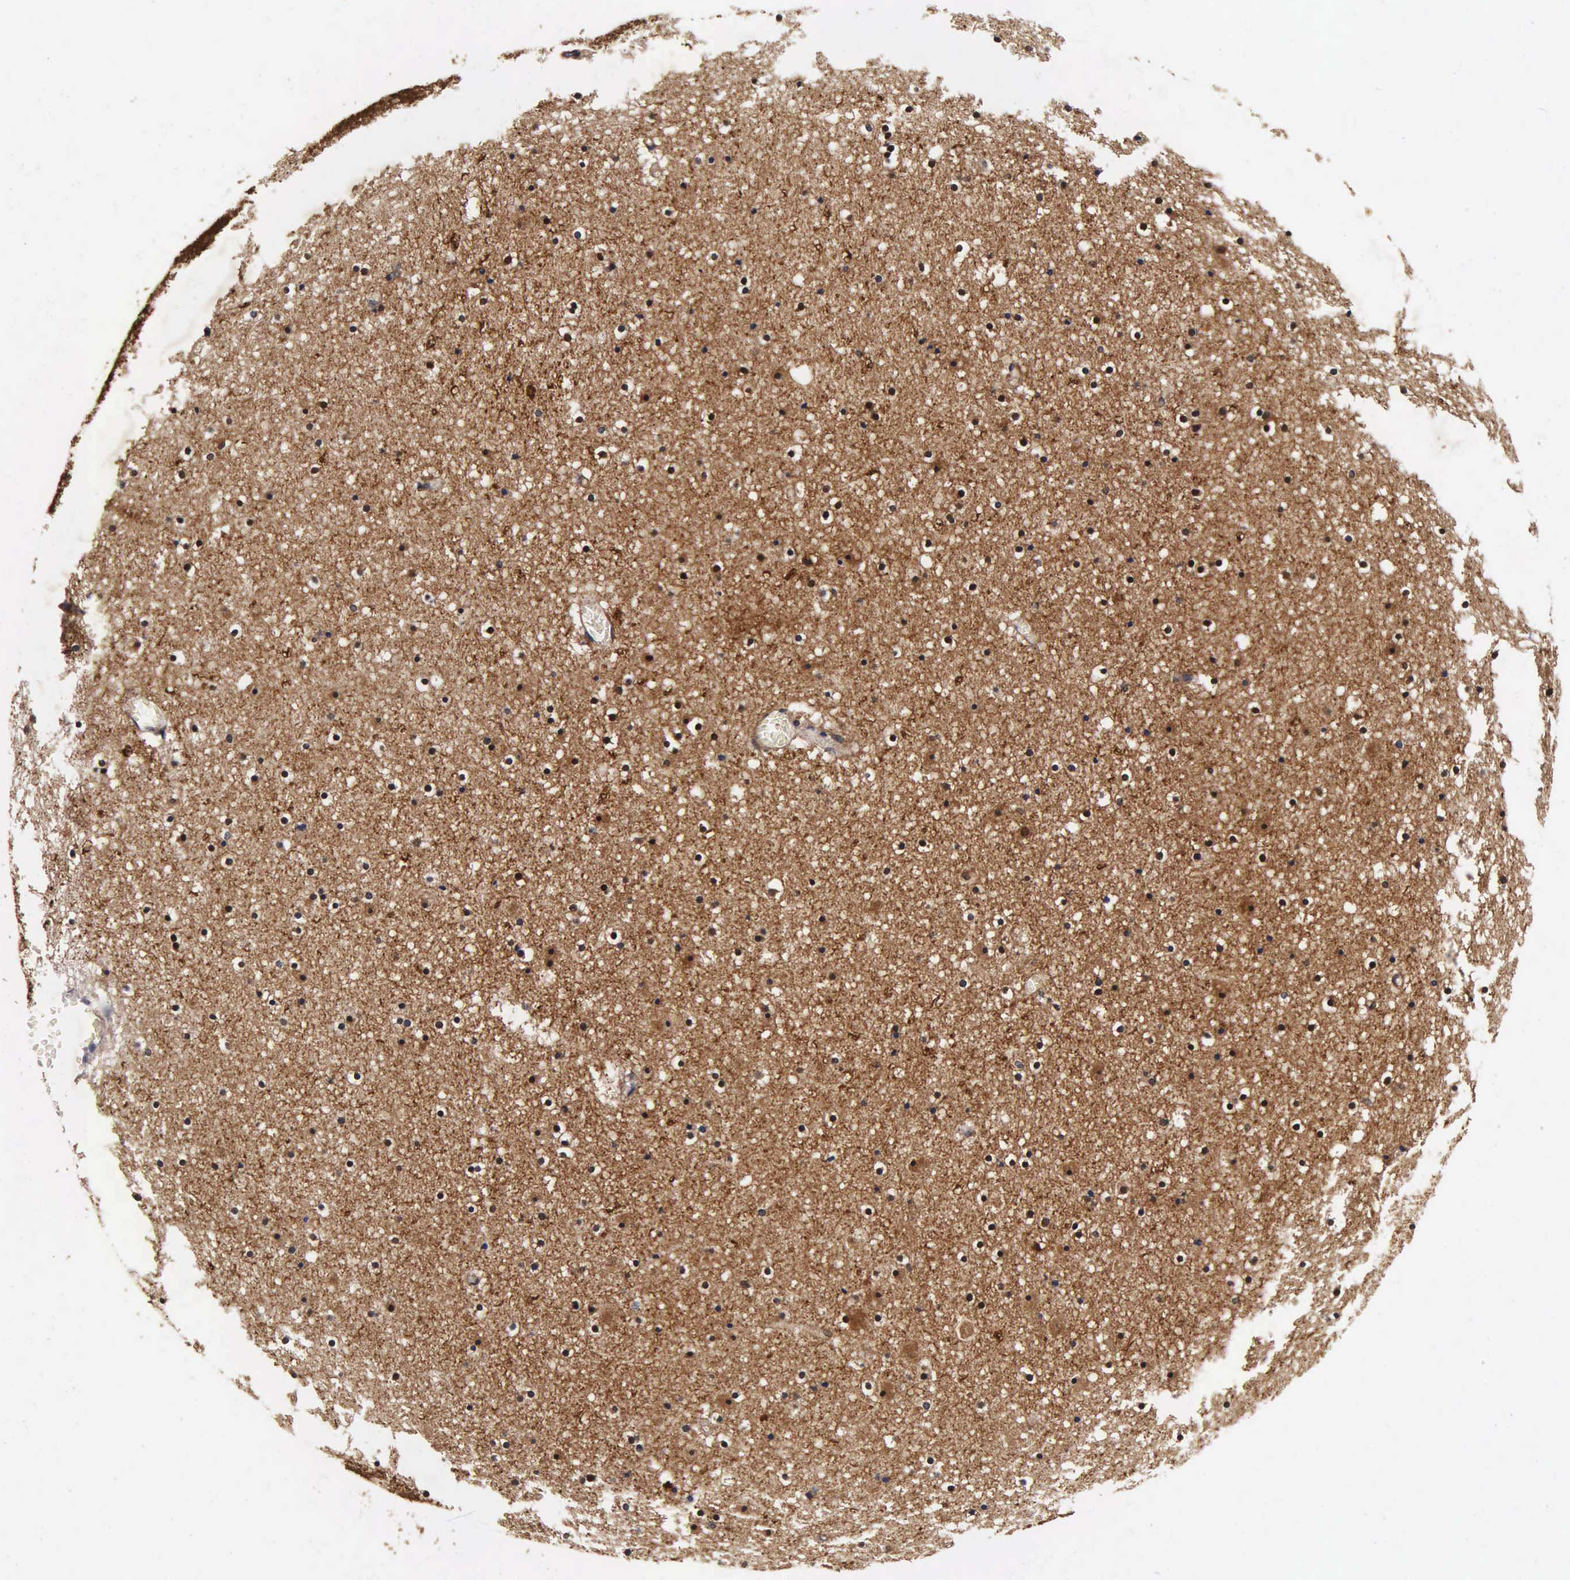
{"staining": {"intensity": "strong", "quantity": ">75%", "location": "cytoplasmic/membranous"}, "tissue": "caudate", "cell_type": "Glial cells", "image_type": "normal", "snomed": [{"axis": "morphology", "description": "Normal tissue, NOS"}, {"axis": "topography", "description": "Lateral ventricle wall"}], "caption": "This photomicrograph reveals immunohistochemistry staining of unremarkable human caudate, with high strong cytoplasmic/membranous positivity in about >75% of glial cells.", "gene": "ENO2", "patient": {"sex": "male", "age": 45}}